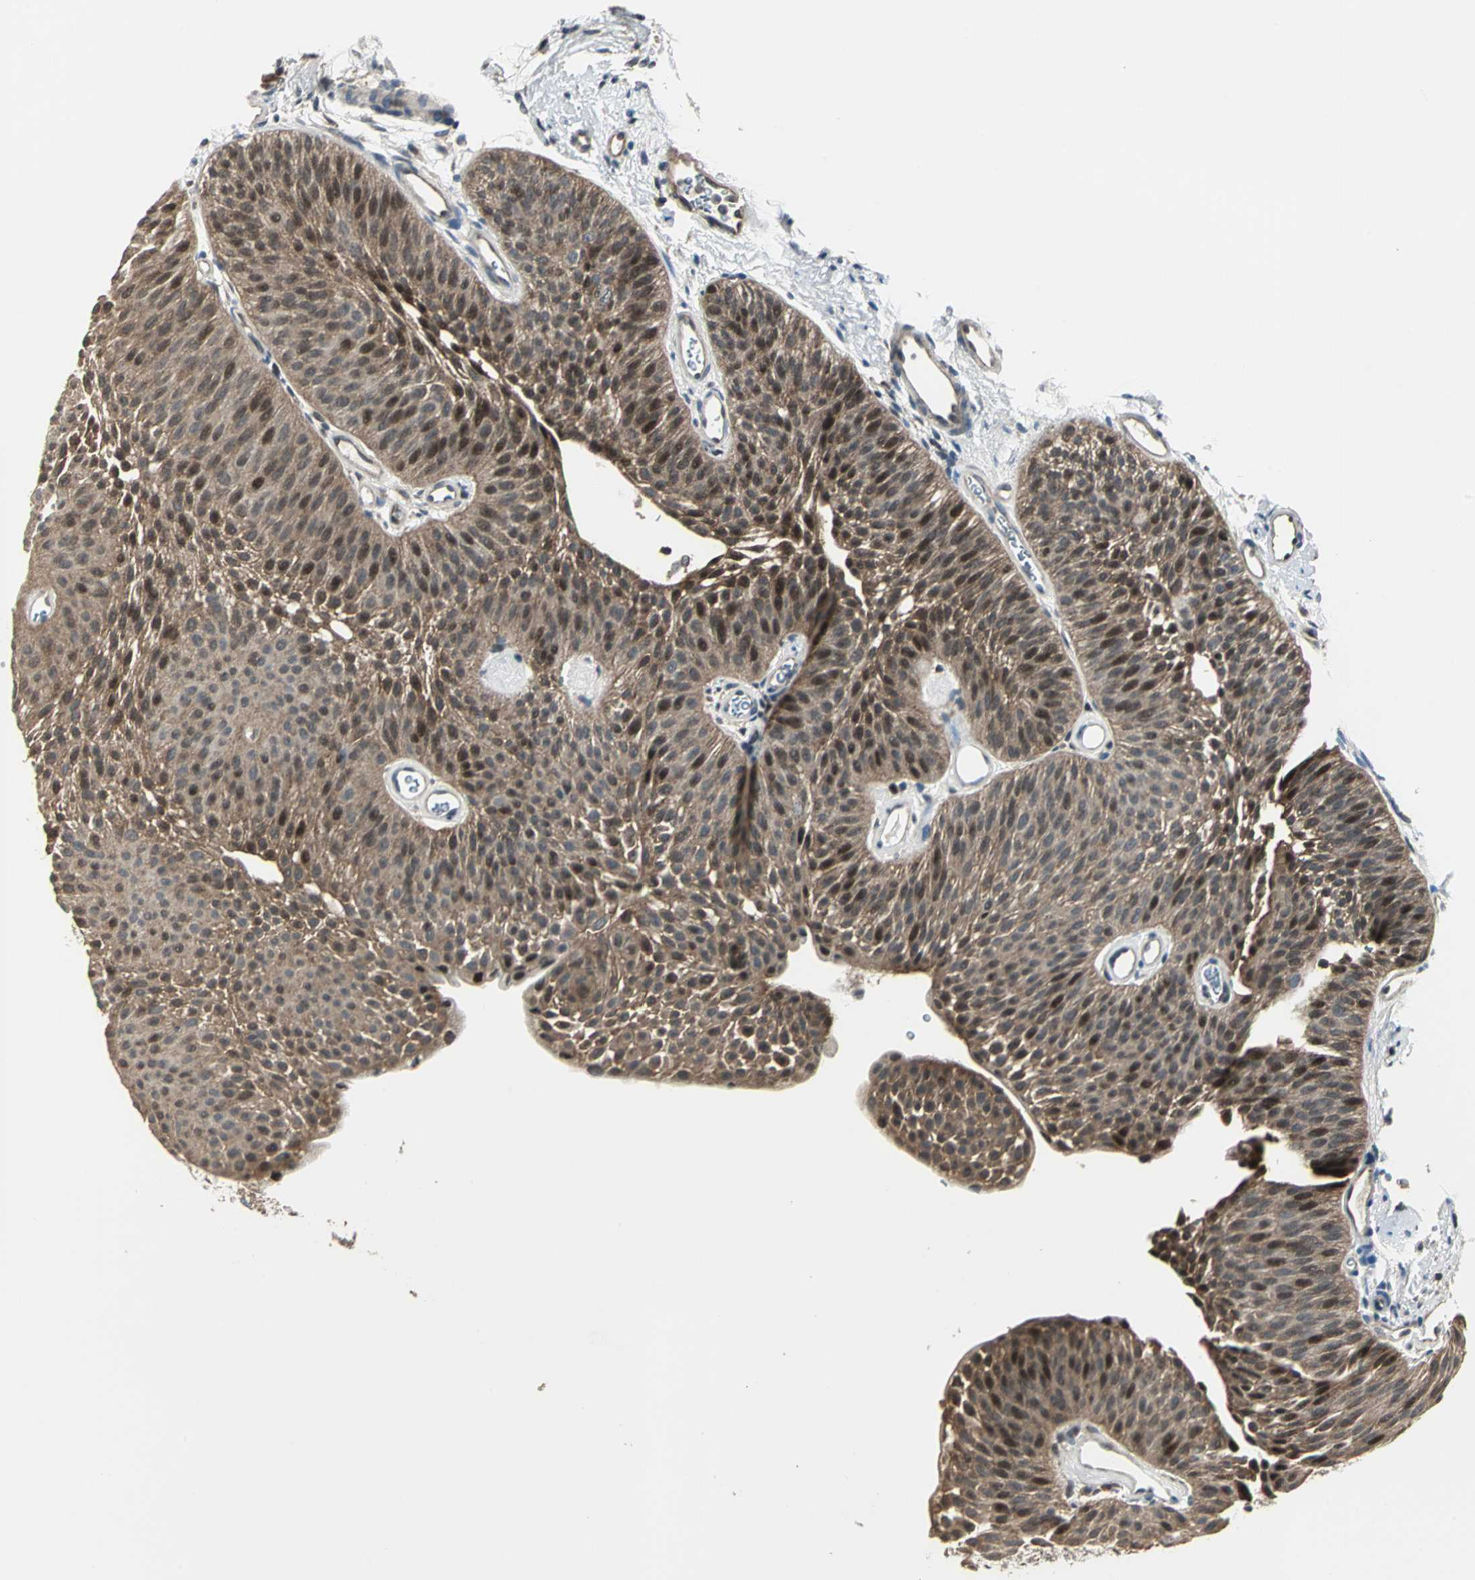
{"staining": {"intensity": "moderate", "quantity": ">75%", "location": "cytoplasmic/membranous,nuclear"}, "tissue": "urothelial cancer", "cell_type": "Tumor cells", "image_type": "cancer", "snomed": [{"axis": "morphology", "description": "Urothelial carcinoma, Low grade"}, {"axis": "topography", "description": "Urinary bladder"}], "caption": "This histopathology image displays immunohistochemistry (IHC) staining of human urothelial cancer, with medium moderate cytoplasmic/membranous and nuclear staining in approximately >75% of tumor cells.", "gene": "PFDN1", "patient": {"sex": "female", "age": 60}}